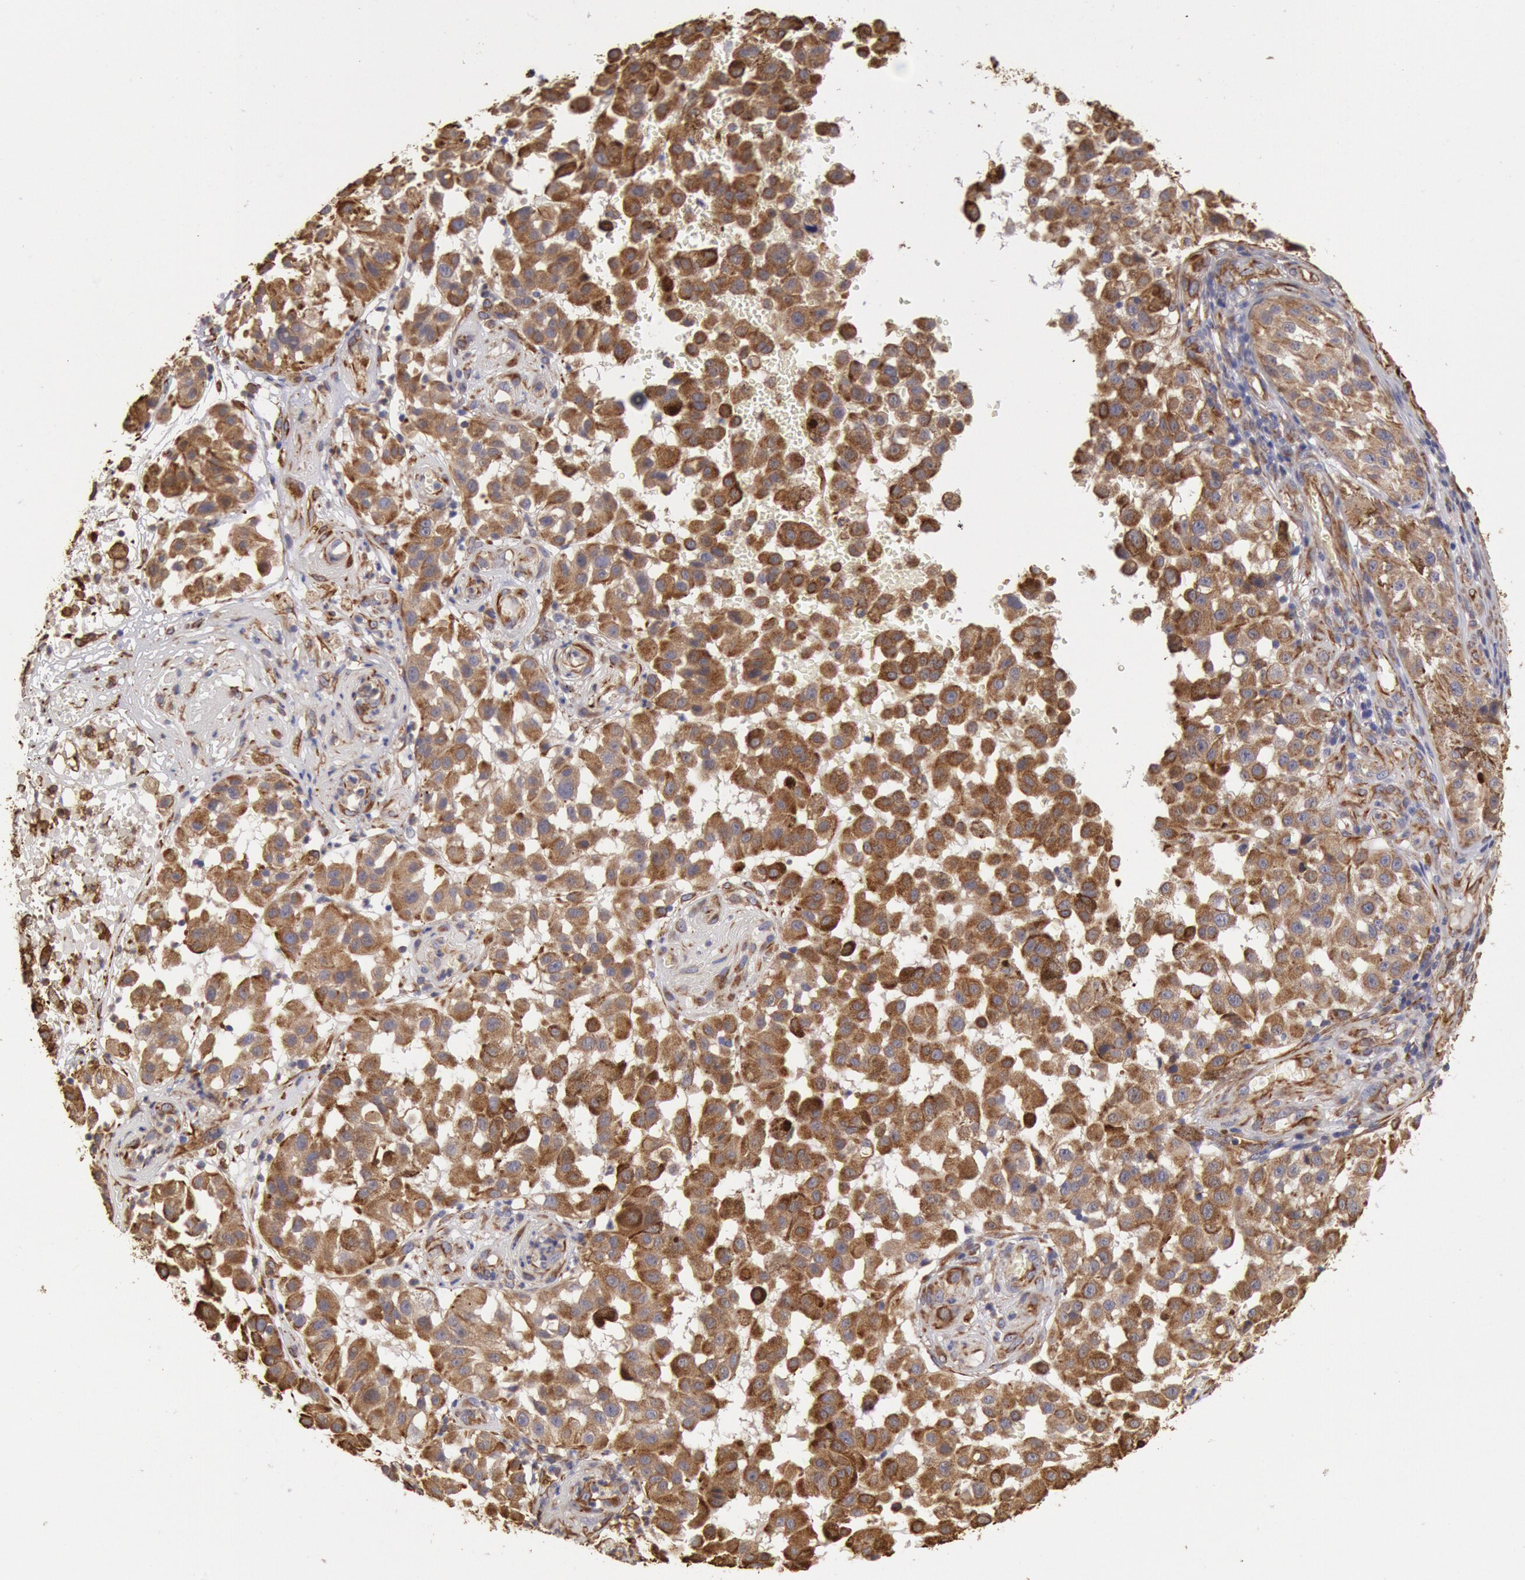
{"staining": {"intensity": "moderate", "quantity": ">75%", "location": "cytoplasmic/membranous"}, "tissue": "melanoma", "cell_type": "Tumor cells", "image_type": "cancer", "snomed": [{"axis": "morphology", "description": "Malignant melanoma, NOS"}, {"axis": "topography", "description": "Skin"}], "caption": "Protein analysis of malignant melanoma tissue reveals moderate cytoplasmic/membranous staining in approximately >75% of tumor cells.", "gene": "RNF139", "patient": {"sex": "female", "age": 64}}